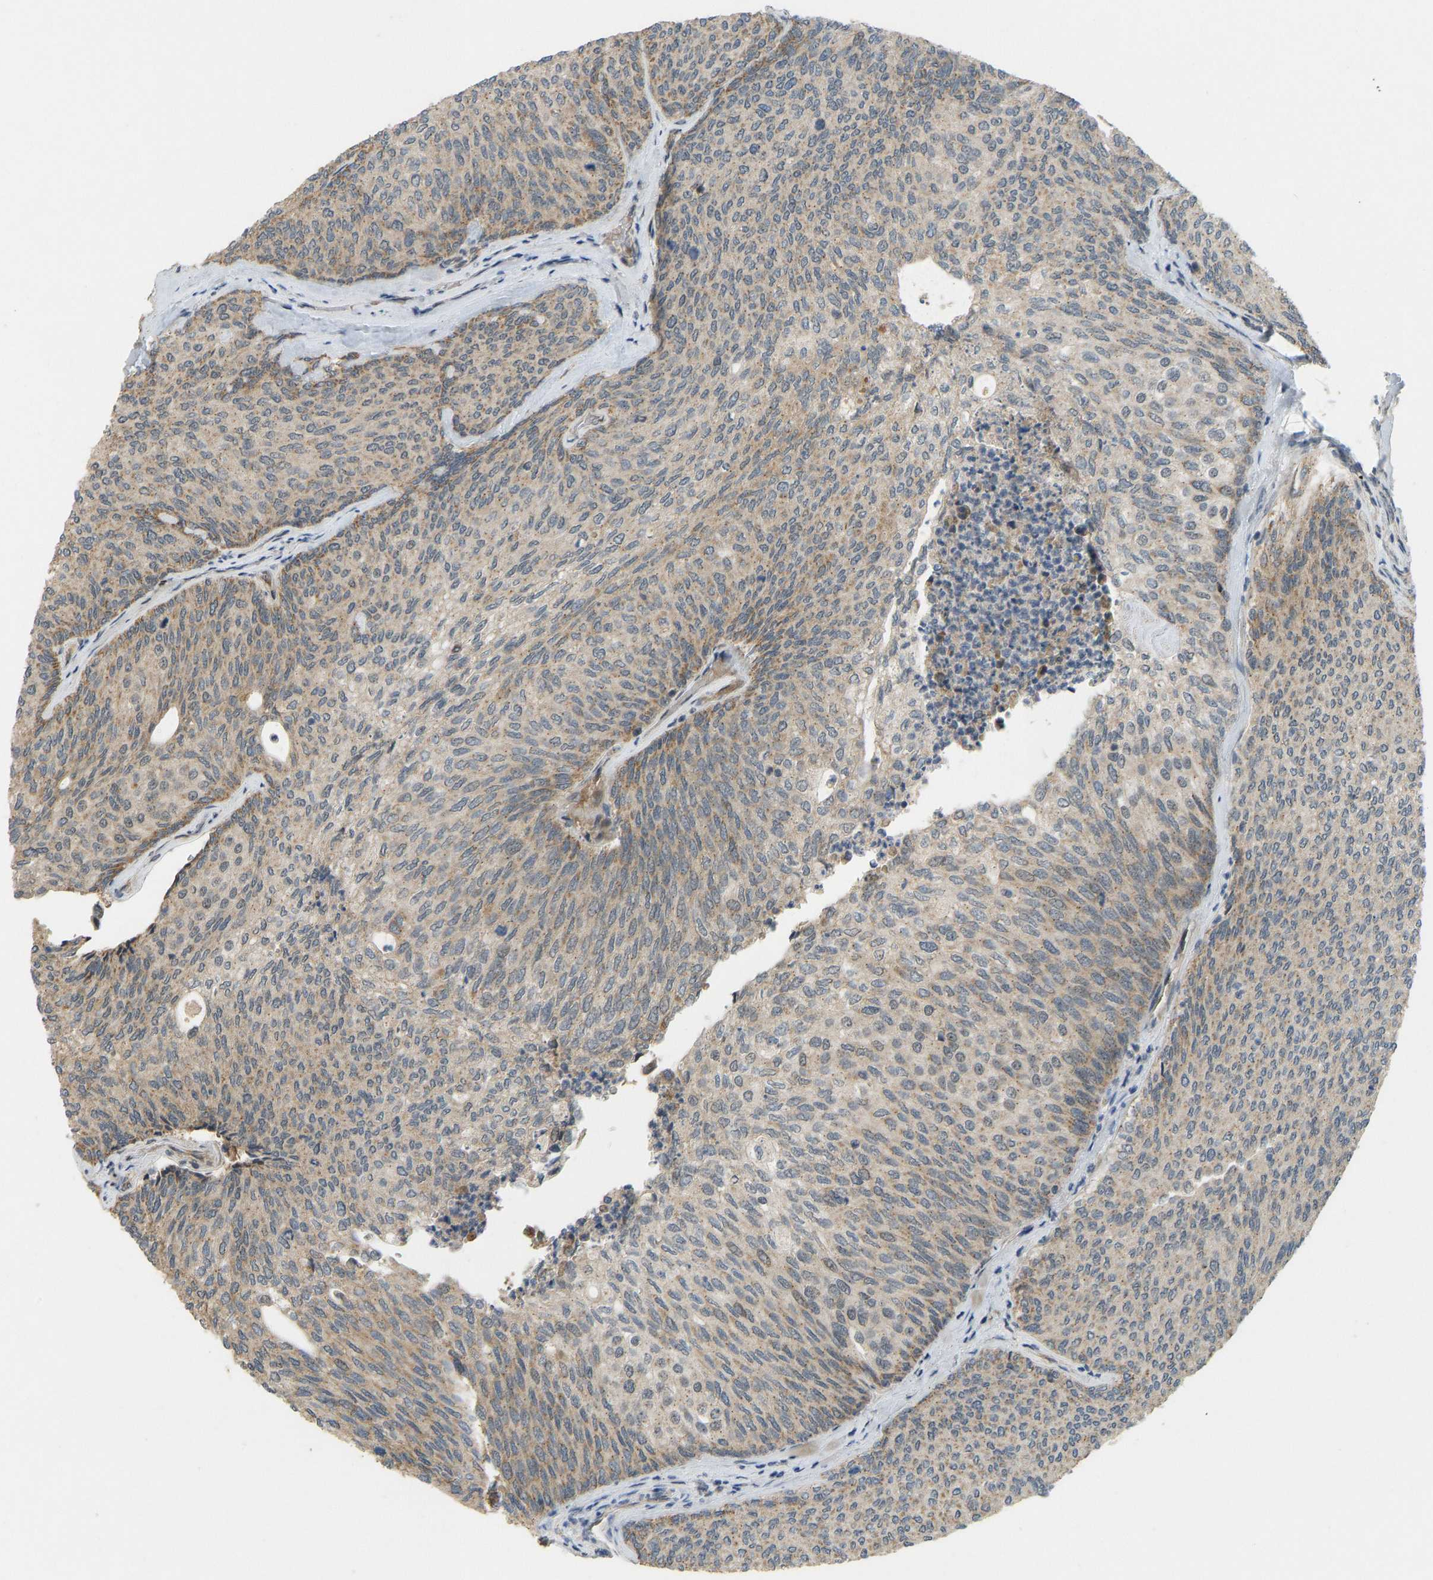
{"staining": {"intensity": "moderate", "quantity": ">75%", "location": "cytoplasmic/membranous"}, "tissue": "urothelial cancer", "cell_type": "Tumor cells", "image_type": "cancer", "snomed": [{"axis": "morphology", "description": "Urothelial carcinoma, Low grade"}, {"axis": "topography", "description": "Urinary bladder"}], "caption": "A brown stain shows moderate cytoplasmic/membranous expression of a protein in urothelial carcinoma (low-grade) tumor cells. The staining was performed using DAB (3,3'-diaminobenzidine) to visualize the protein expression in brown, while the nuclei were stained in blue with hematoxylin (Magnification: 20x).", "gene": "ACADS", "patient": {"sex": "female", "age": 79}}